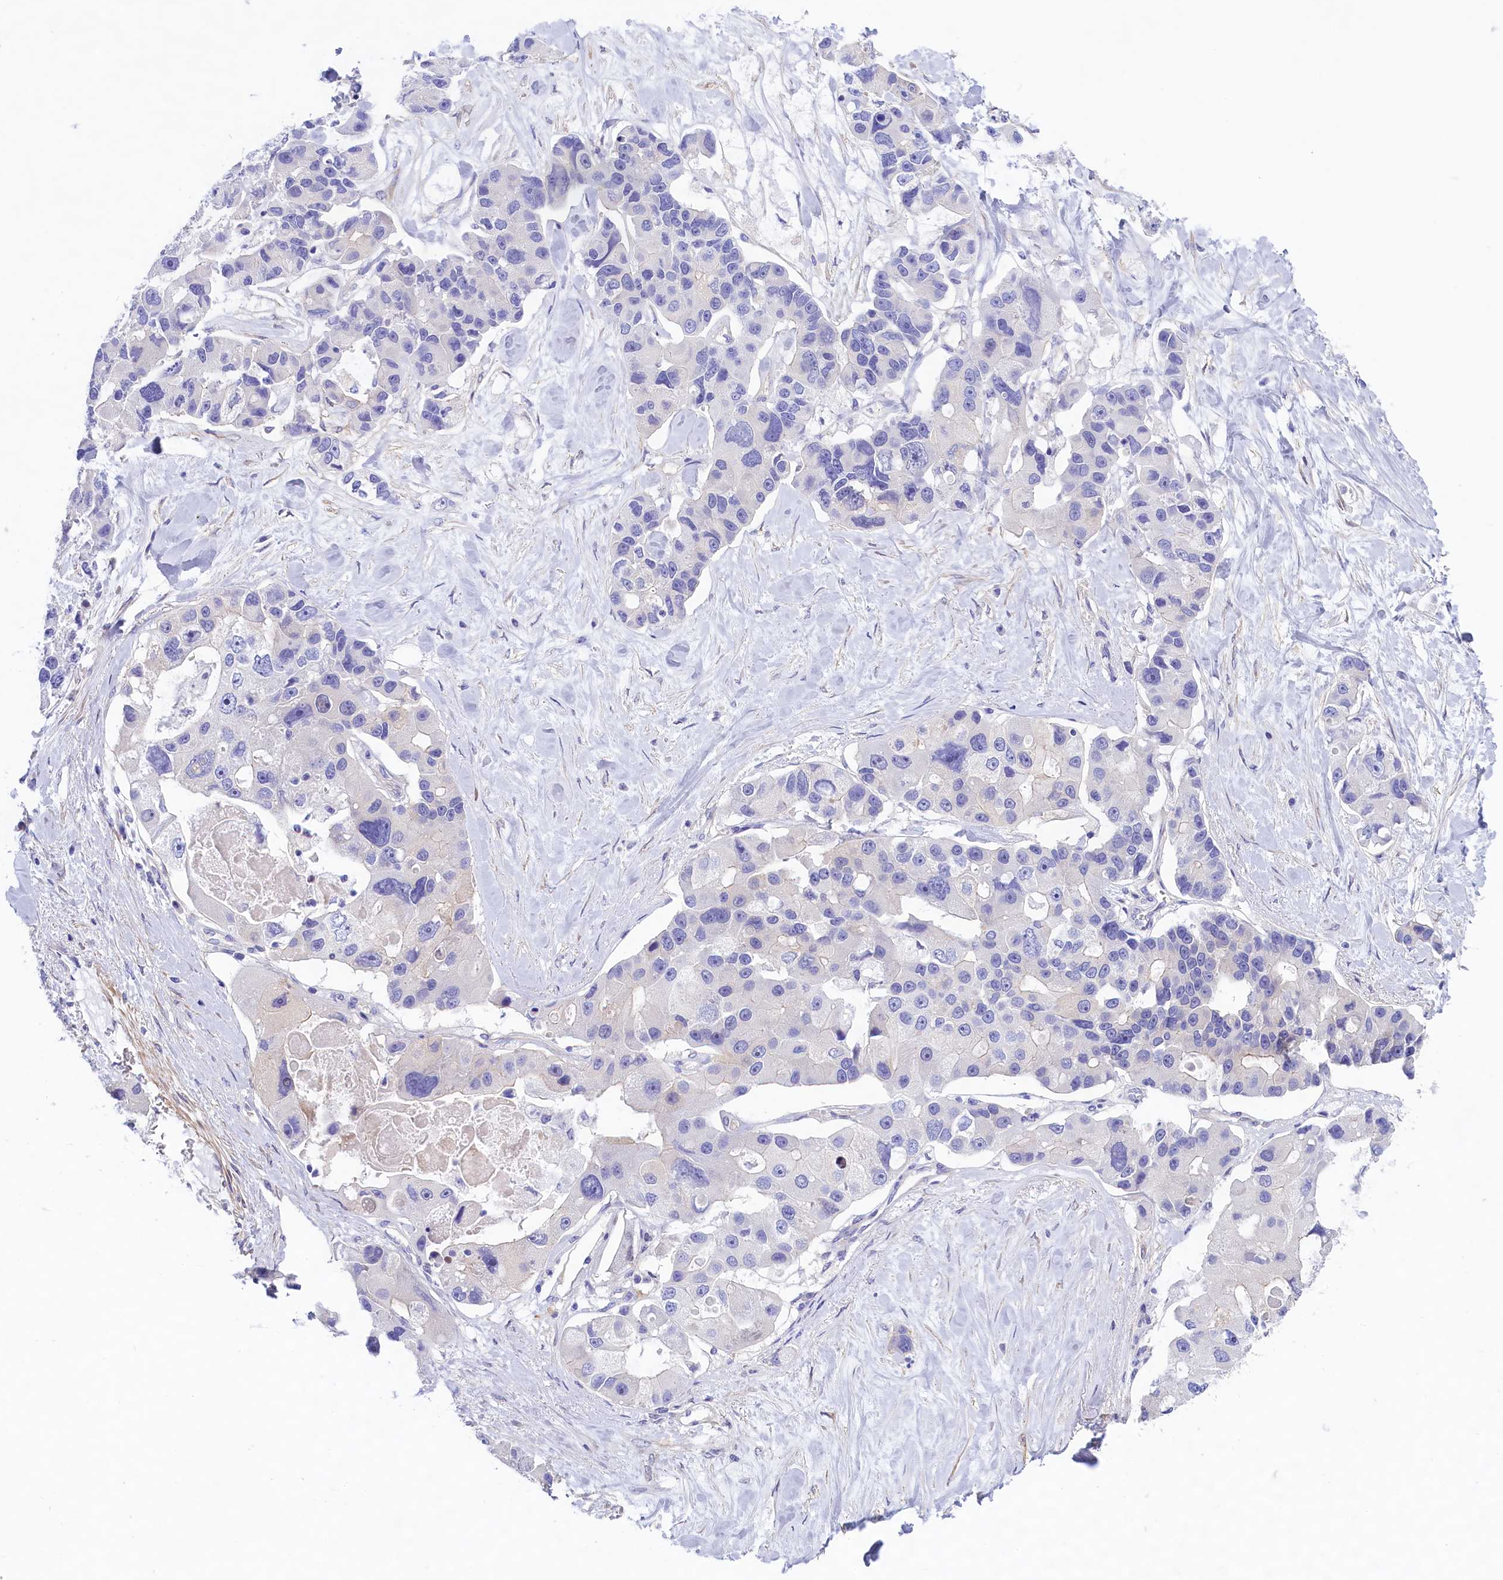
{"staining": {"intensity": "negative", "quantity": "none", "location": "none"}, "tissue": "lung cancer", "cell_type": "Tumor cells", "image_type": "cancer", "snomed": [{"axis": "morphology", "description": "Adenocarcinoma, NOS"}, {"axis": "topography", "description": "Lung"}], "caption": "IHC micrograph of neoplastic tissue: human adenocarcinoma (lung) stained with DAB (3,3'-diaminobenzidine) exhibits no significant protein staining in tumor cells.", "gene": "PPP1R13L", "patient": {"sex": "female", "age": 54}}